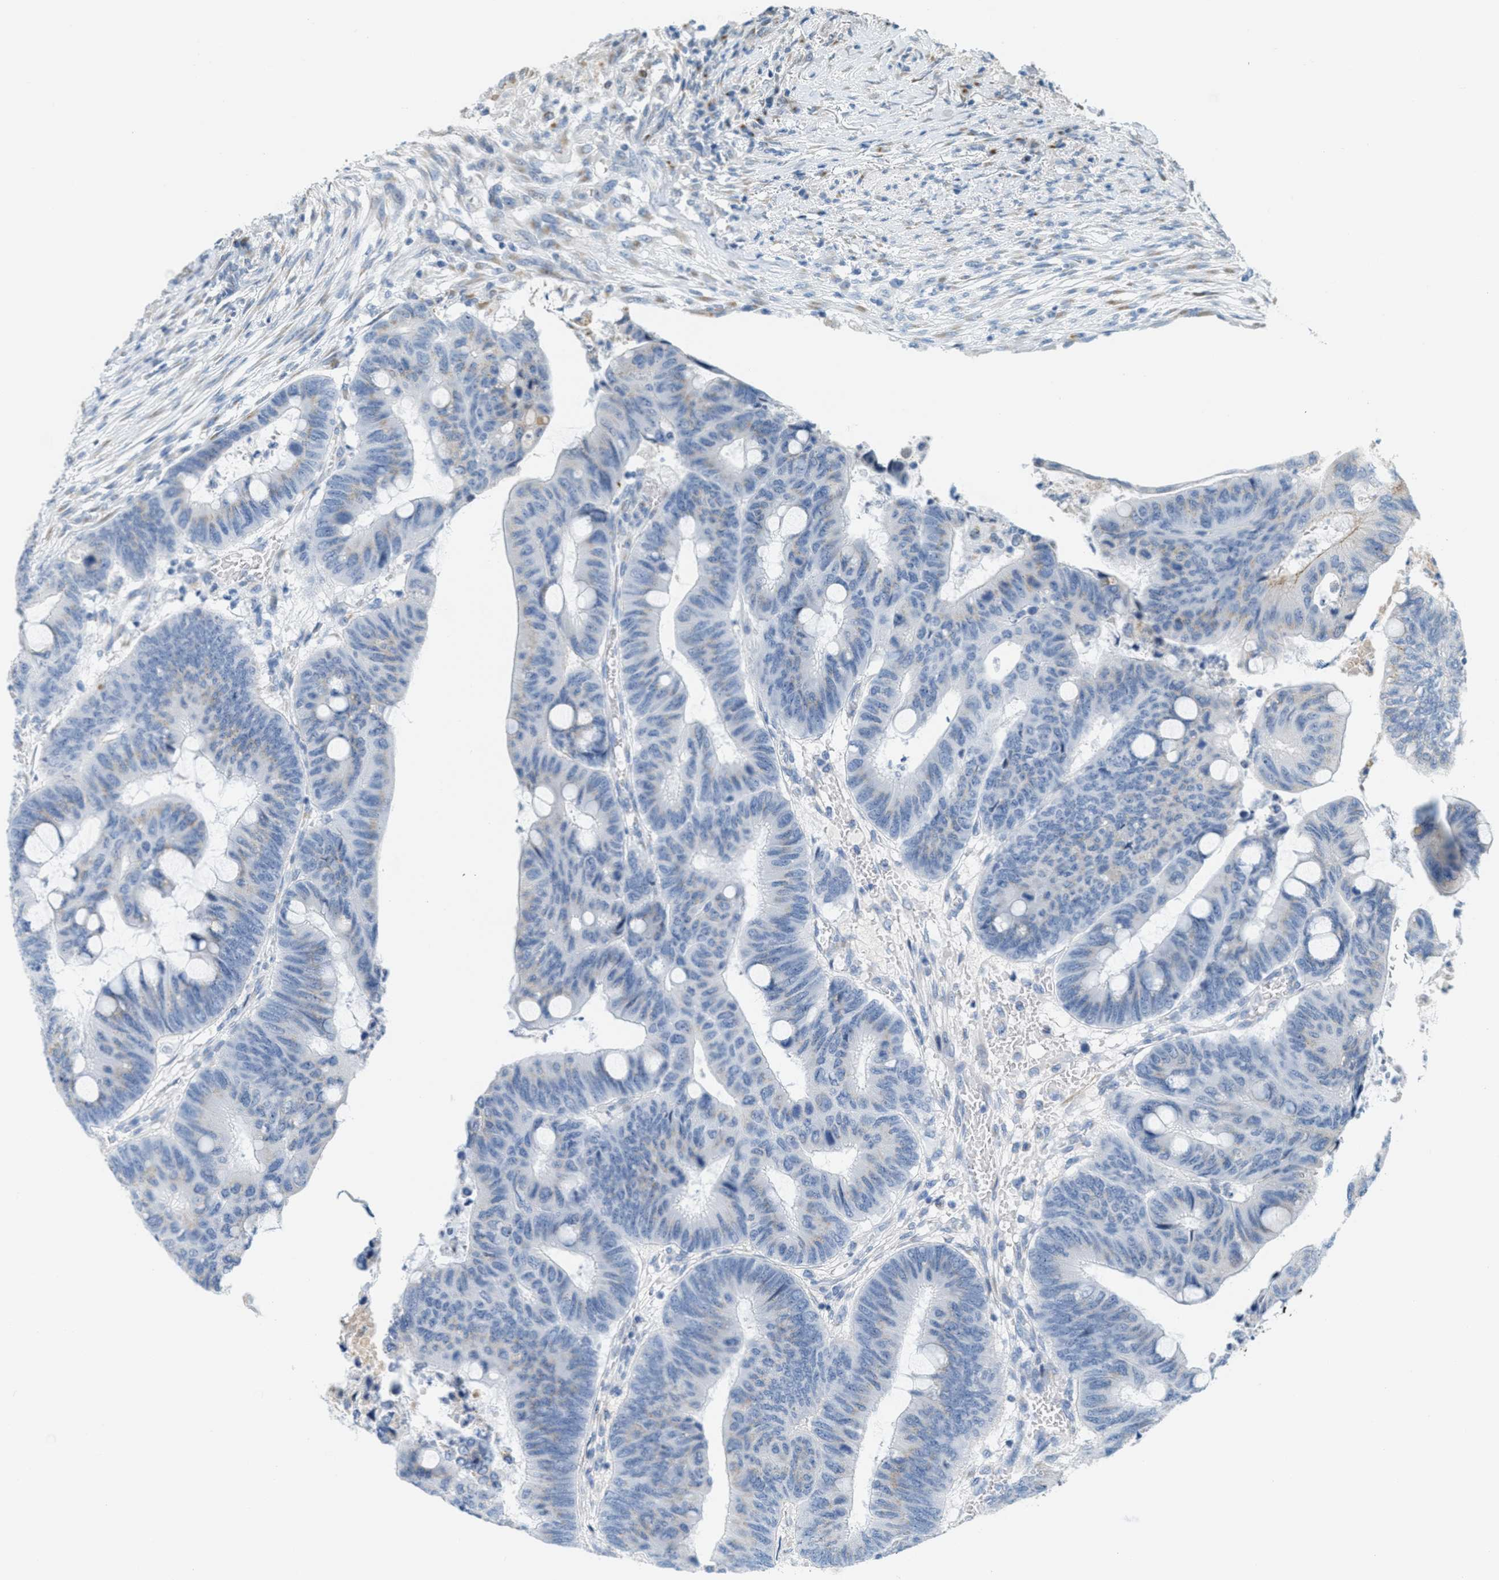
{"staining": {"intensity": "negative", "quantity": "none", "location": "none"}, "tissue": "colorectal cancer", "cell_type": "Tumor cells", "image_type": "cancer", "snomed": [{"axis": "morphology", "description": "Normal tissue, NOS"}, {"axis": "morphology", "description": "Adenocarcinoma, NOS"}, {"axis": "topography", "description": "Rectum"}, {"axis": "topography", "description": "Peripheral nerve tissue"}], "caption": "An image of colorectal adenocarcinoma stained for a protein demonstrates no brown staining in tumor cells.", "gene": "ZFPL1", "patient": {"sex": "male", "age": 92}}